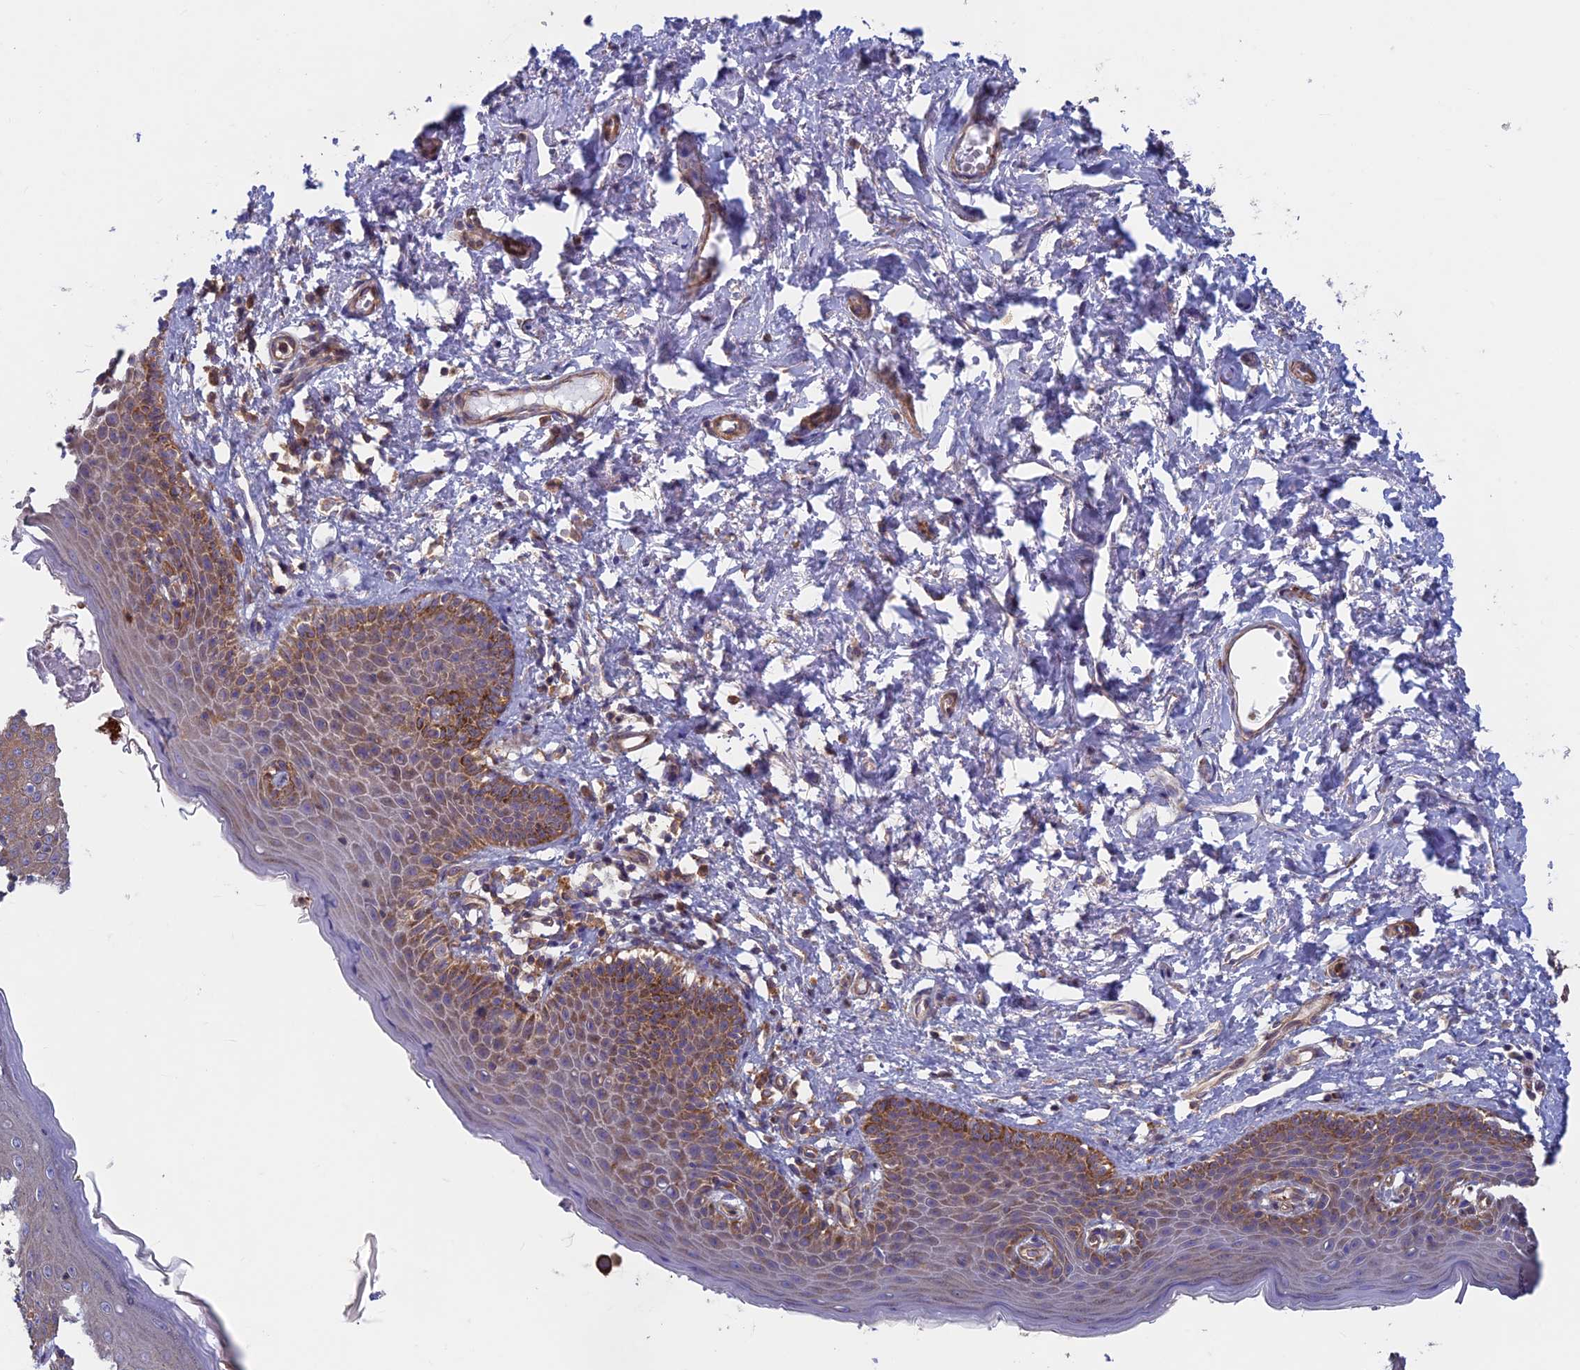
{"staining": {"intensity": "moderate", "quantity": "25%-75%", "location": "cytoplasmic/membranous"}, "tissue": "skin", "cell_type": "Epidermal cells", "image_type": "normal", "snomed": [{"axis": "morphology", "description": "Normal tissue, NOS"}, {"axis": "topography", "description": "Vulva"}], "caption": "Skin stained for a protein (brown) shows moderate cytoplasmic/membranous positive staining in about 25%-75% of epidermal cells.", "gene": "DNM1L", "patient": {"sex": "female", "age": 66}}